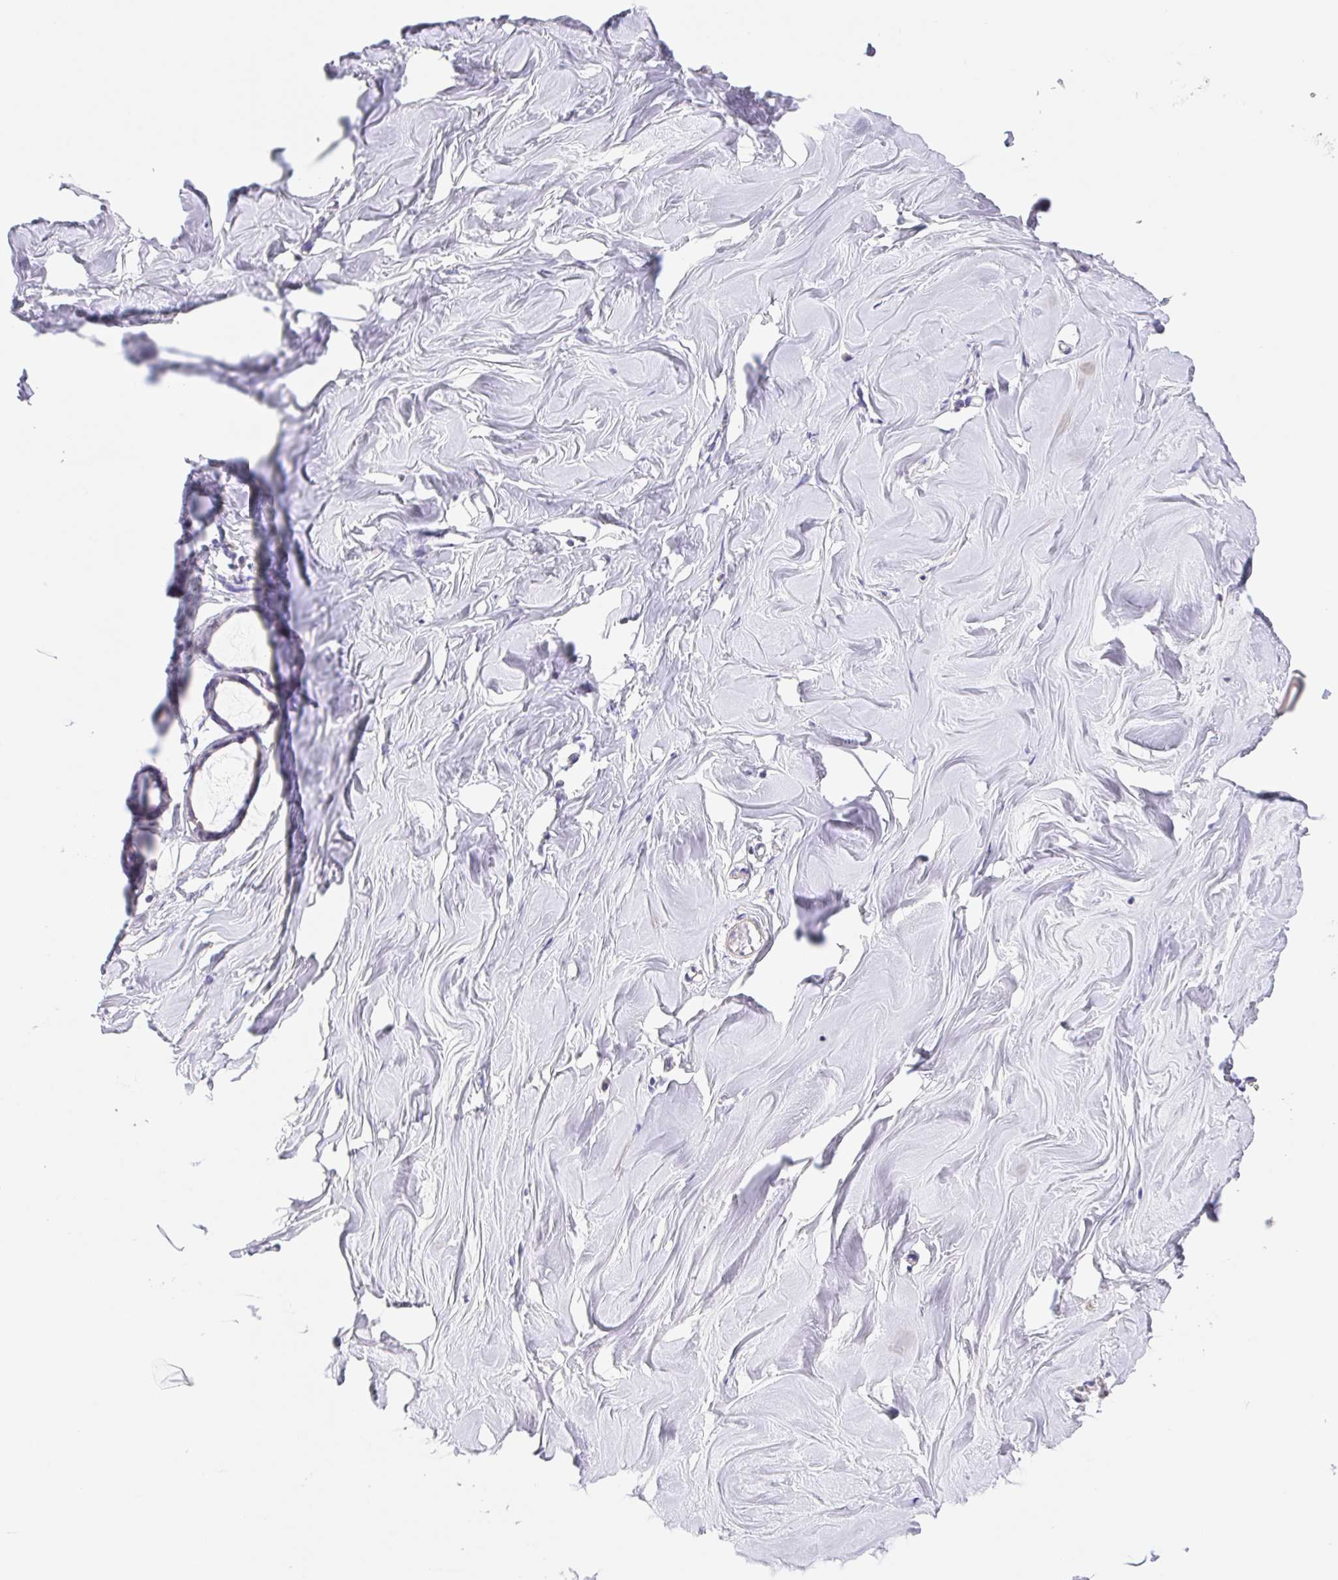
{"staining": {"intensity": "negative", "quantity": "none", "location": "none"}, "tissue": "breast", "cell_type": "Adipocytes", "image_type": "normal", "snomed": [{"axis": "morphology", "description": "Normal tissue, NOS"}, {"axis": "topography", "description": "Breast"}], "caption": "Immunohistochemistry of normal breast shows no staining in adipocytes. (DAB IHC with hematoxylin counter stain).", "gene": "FKBP6", "patient": {"sex": "female", "age": 27}}